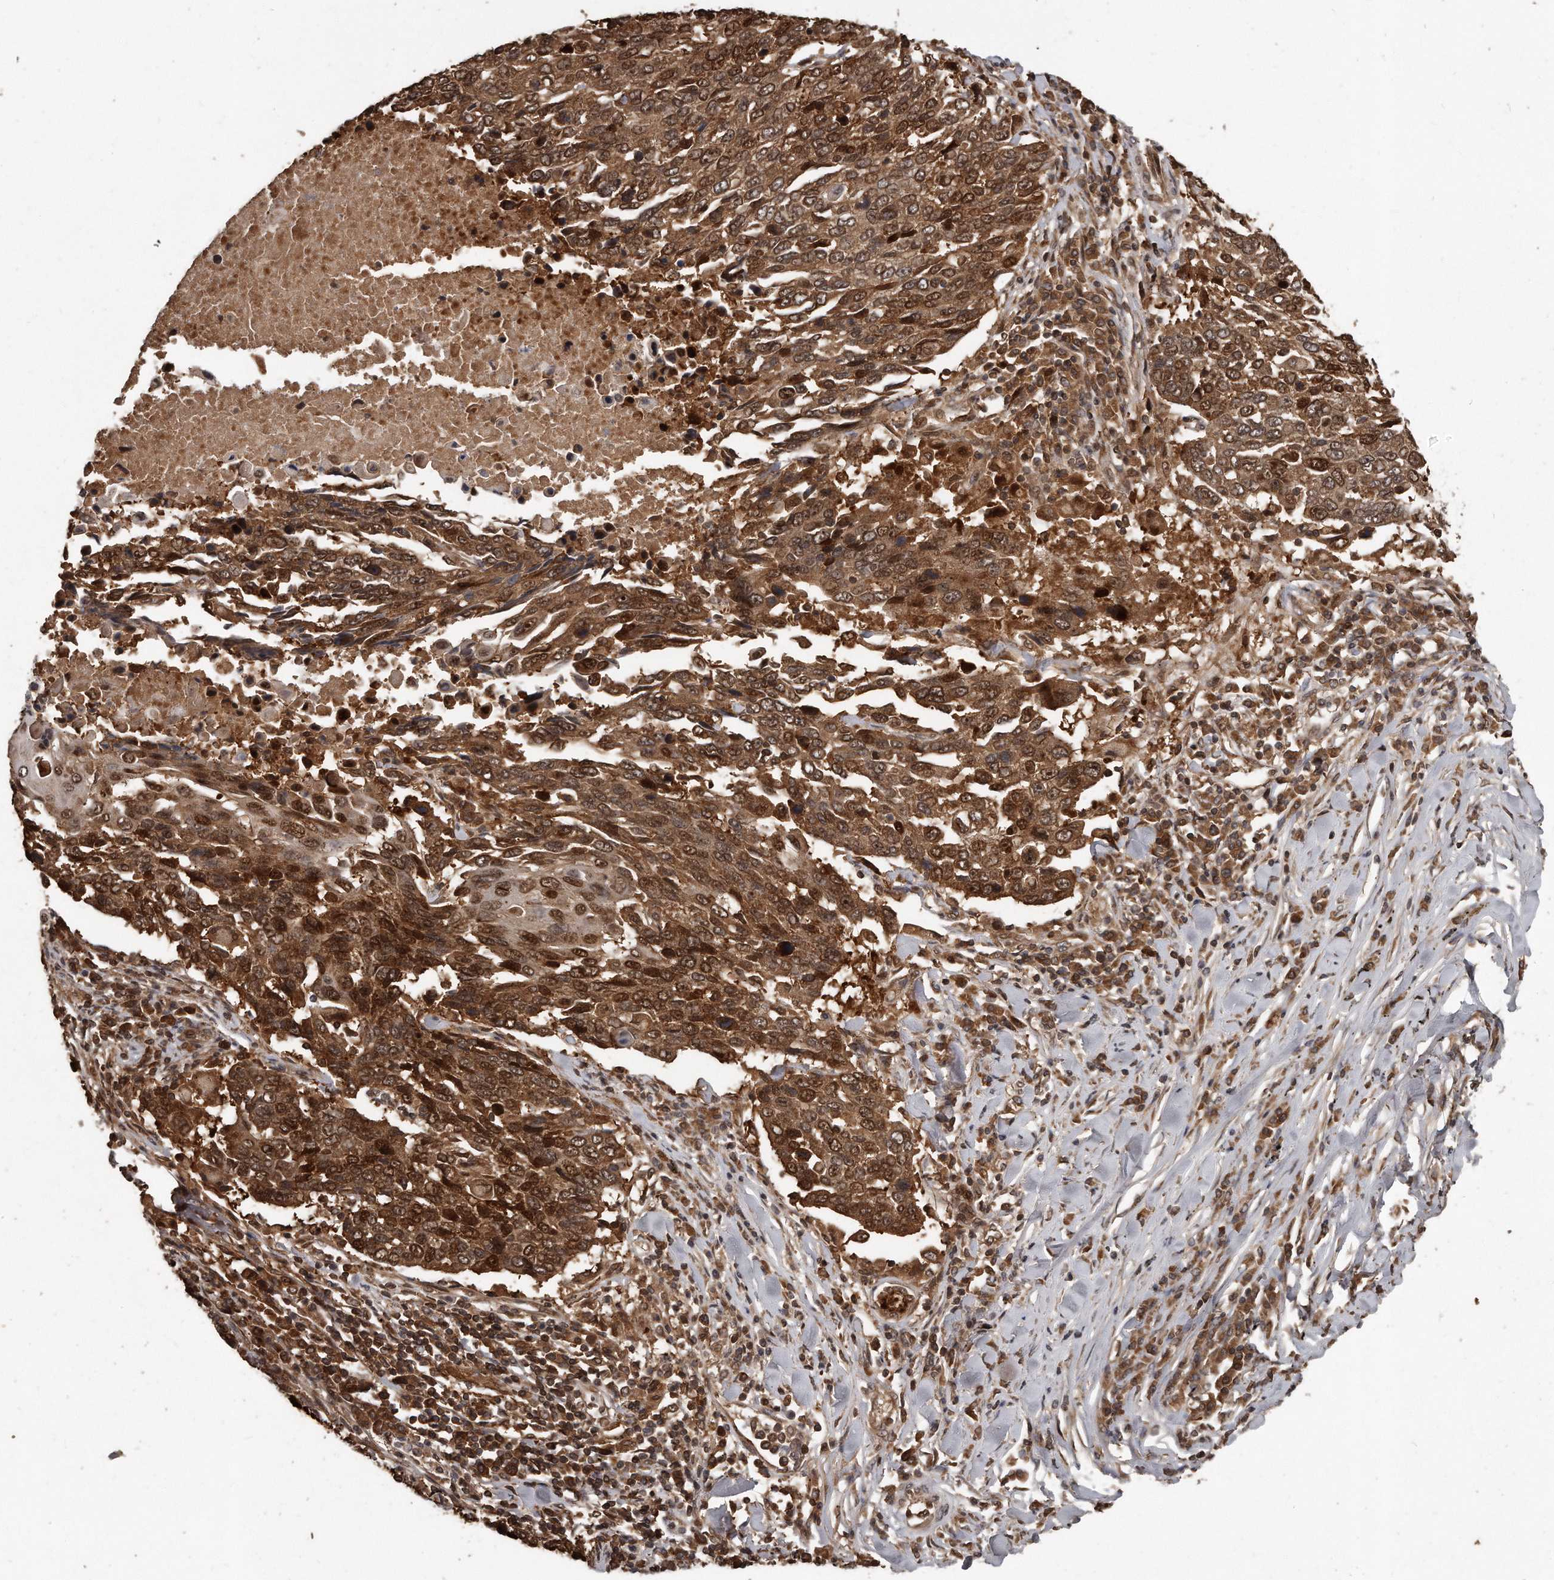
{"staining": {"intensity": "strong", "quantity": ">75%", "location": "cytoplasmic/membranous,nuclear"}, "tissue": "lung cancer", "cell_type": "Tumor cells", "image_type": "cancer", "snomed": [{"axis": "morphology", "description": "Squamous cell carcinoma, NOS"}, {"axis": "topography", "description": "Lung"}], "caption": "Human squamous cell carcinoma (lung) stained with a brown dye displays strong cytoplasmic/membranous and nuclear positive staining in approximately >75% of tumor cells.", "gene": "GCH1", "patient": {"sex": "male", "age": 66}}